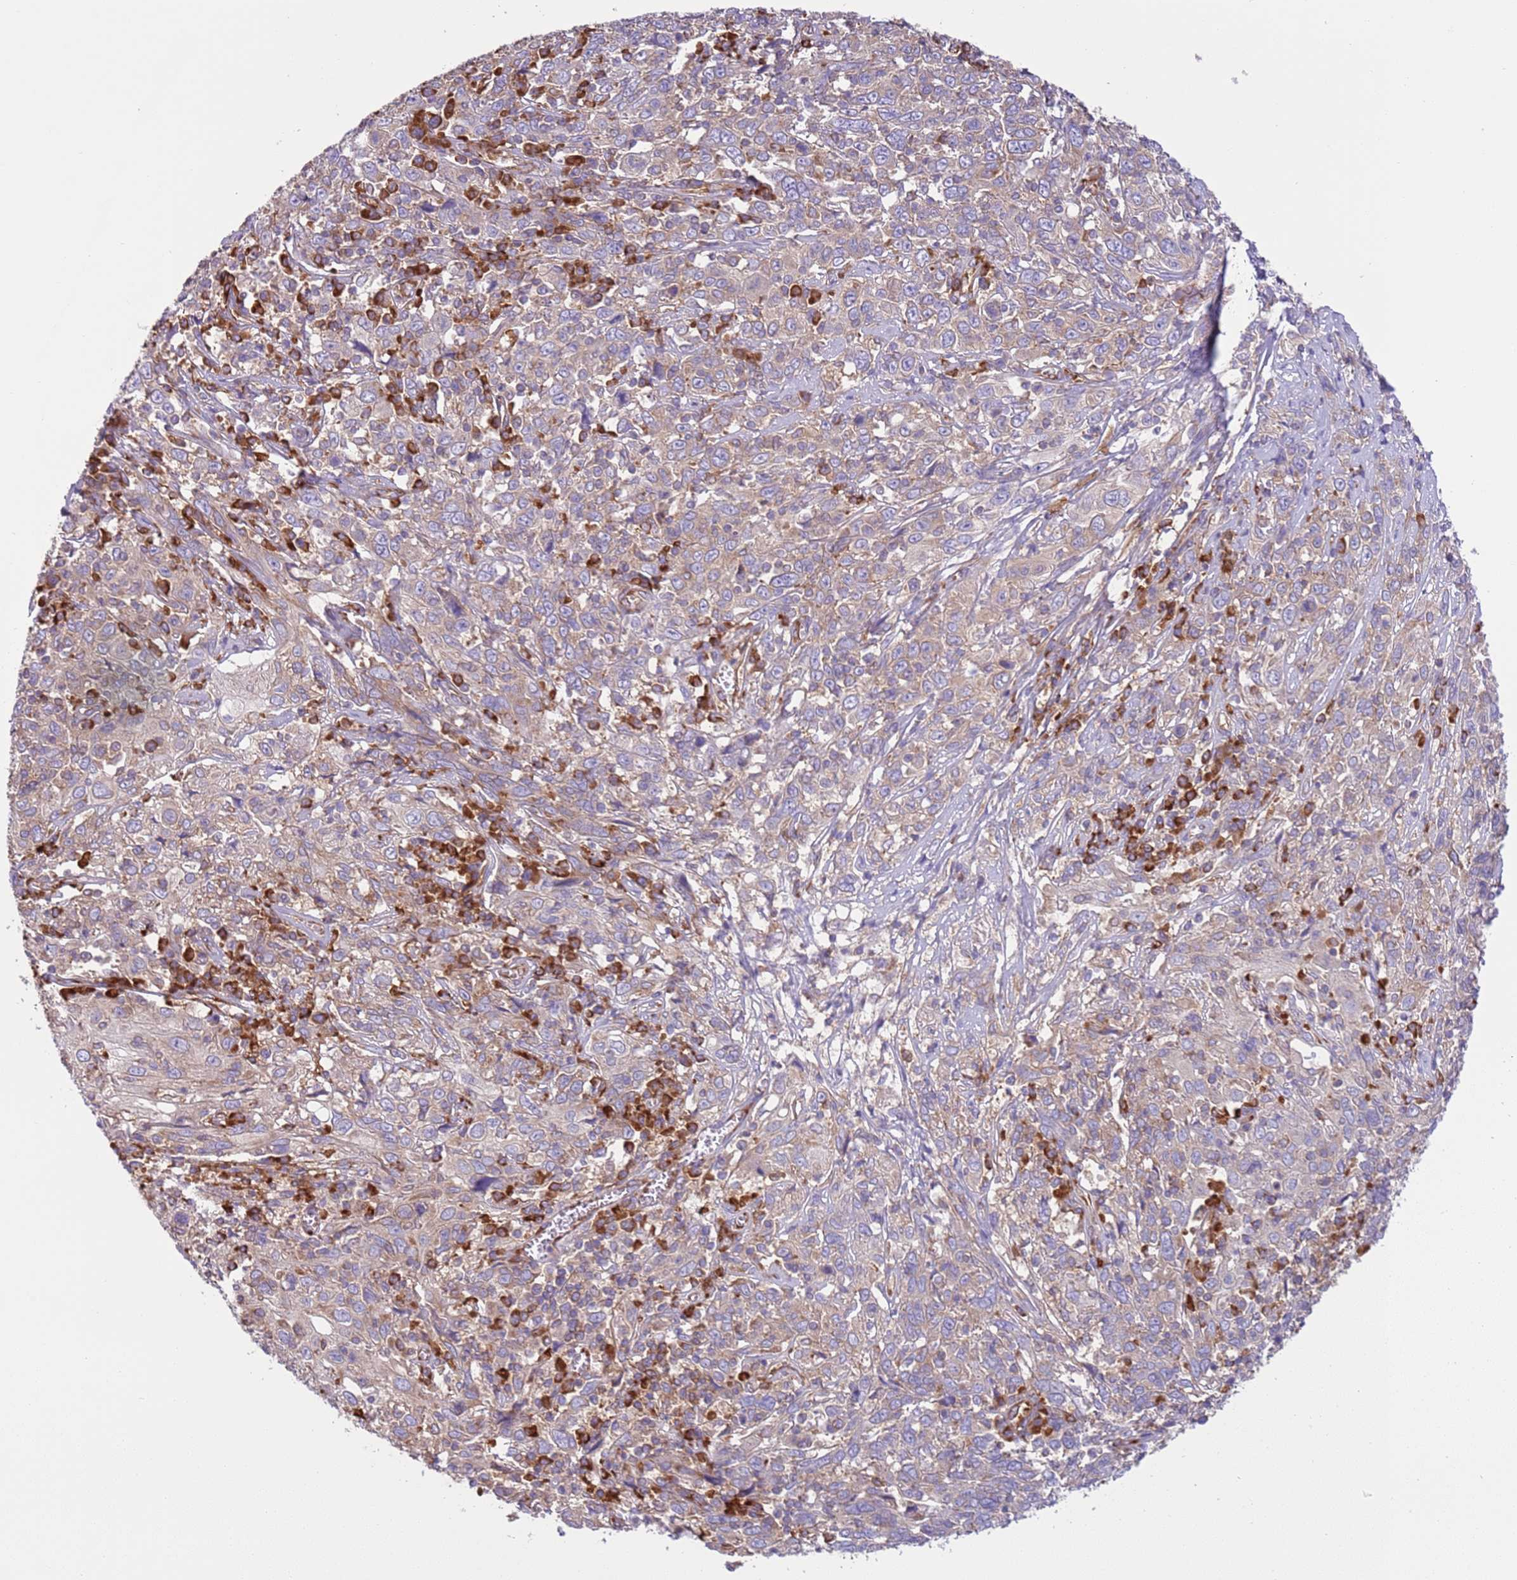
{"staining": {"intensity": "negative", "quantity": "none", "location": "none"}, "tissue": "cervical cancer", "cell_type": "Tumor cells", "image_type": "cancer", "snomed": [{"axis": "morphology", "description": "Squamous cell carcinoma, NOS"}, {"axis": "topography", "description": "Cervix"}], "caption": "Immunohistochemistry (IHC) image of squamous cell carcinoma (cervical) stained for a protein (brown), which shows no staining in tumor cells.", "gene": "VARS1", "patient": {"sex": "female", "age": 46}}